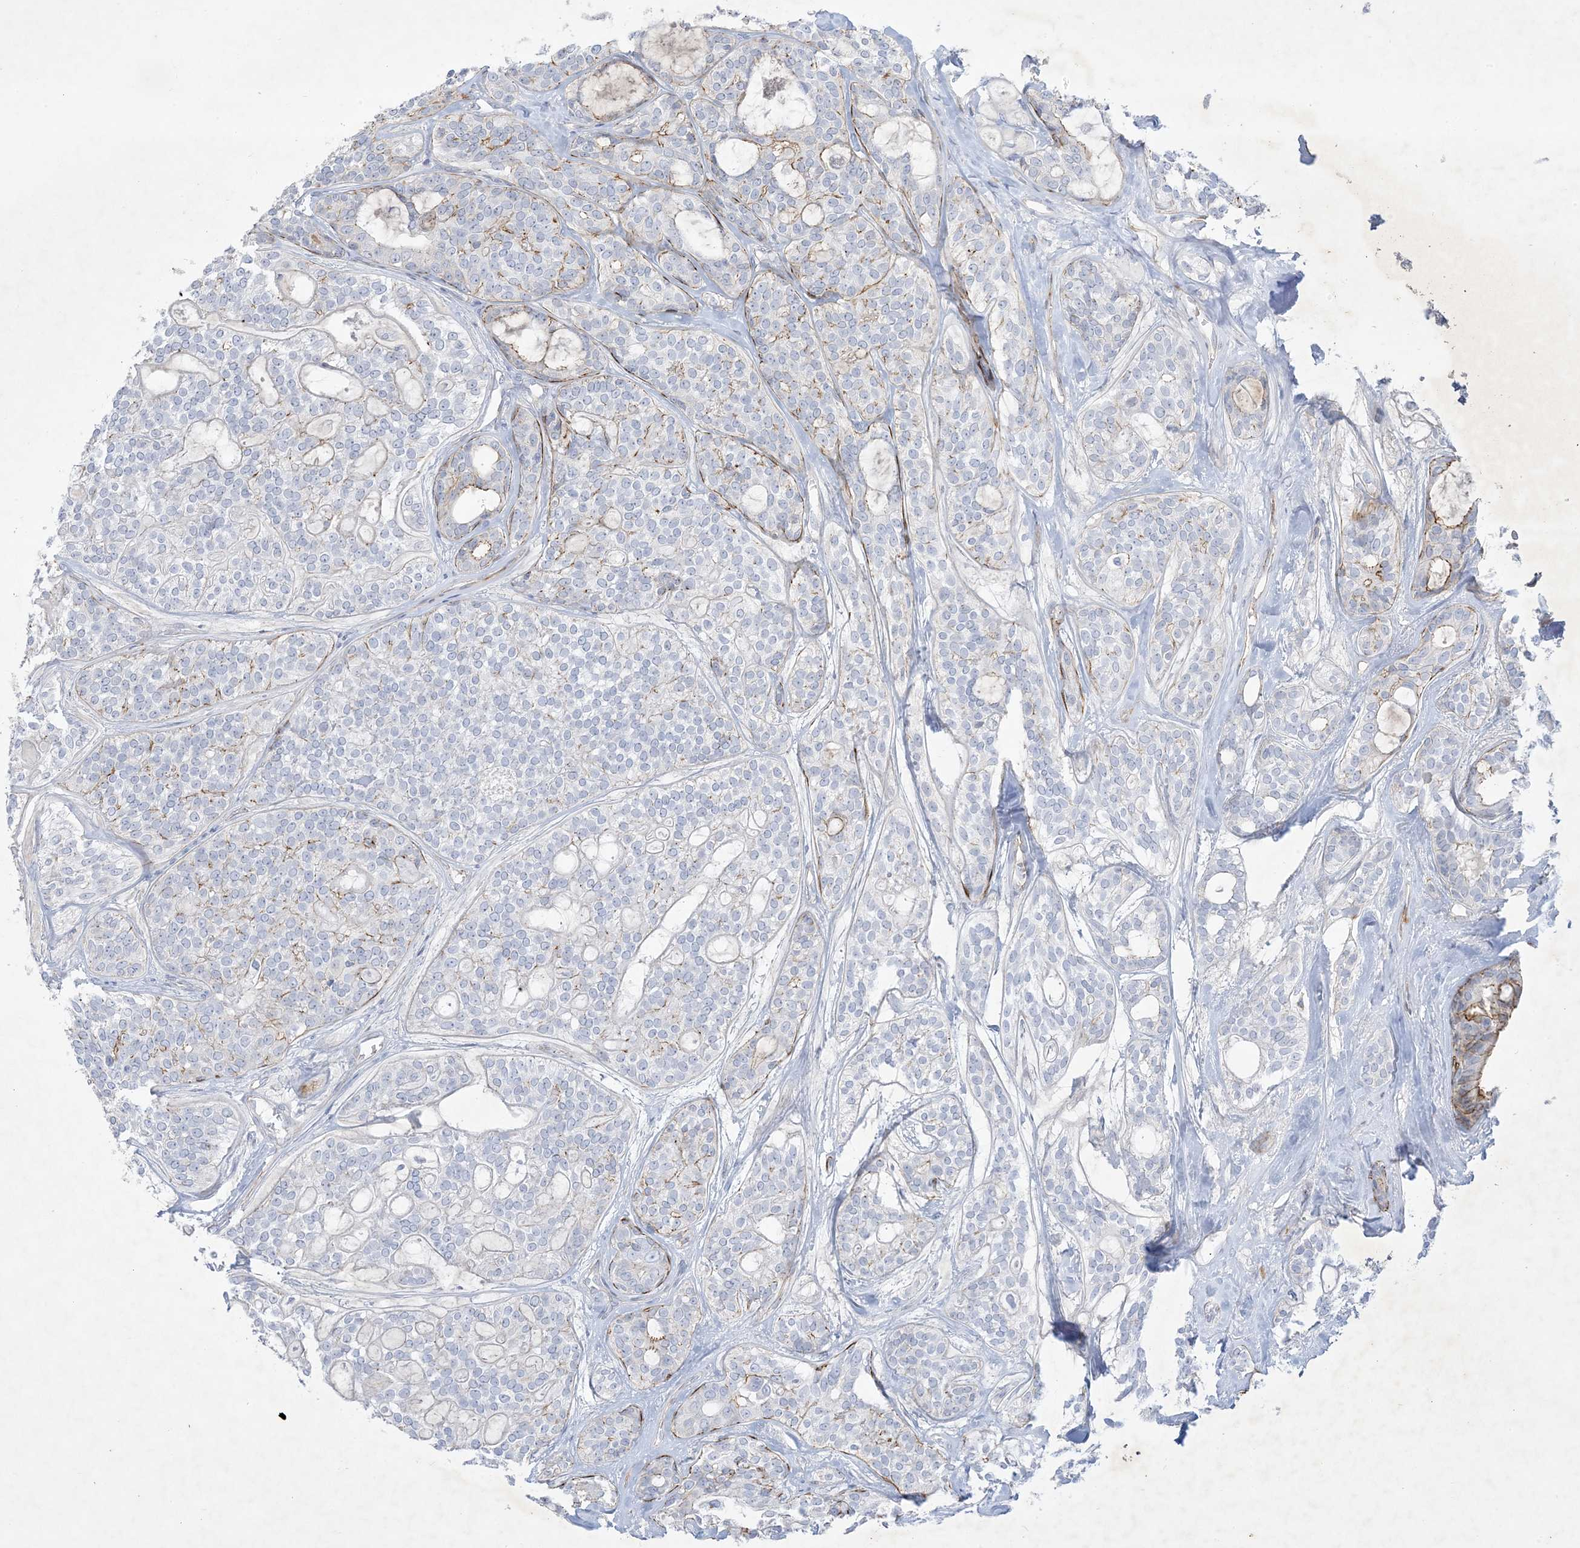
{"staining": {"intensity": "weak", "quantity": "<25%", "location": "cytoplasmic/membranous"}, "tissue": "head and neck cancer", "cell_type": "Tumor cells", "image_type": "cancer", "snomed": [{"axis": "morphology", "description": "Adenocarcinoma, NOS"}, {"axis": "topography", "description": "Head-Neck"}], "caption": "Tumor cells show no significant protein positivity in adenocarcinoma (head and neck). Brightfield microscopy of immunohistochemistry (IHC) stained with DAB (brown) and hematoxylin (blue), captured at high magnification.", "gene": "B3GNT7", "patient": {"sex": "male", "age": 66}}